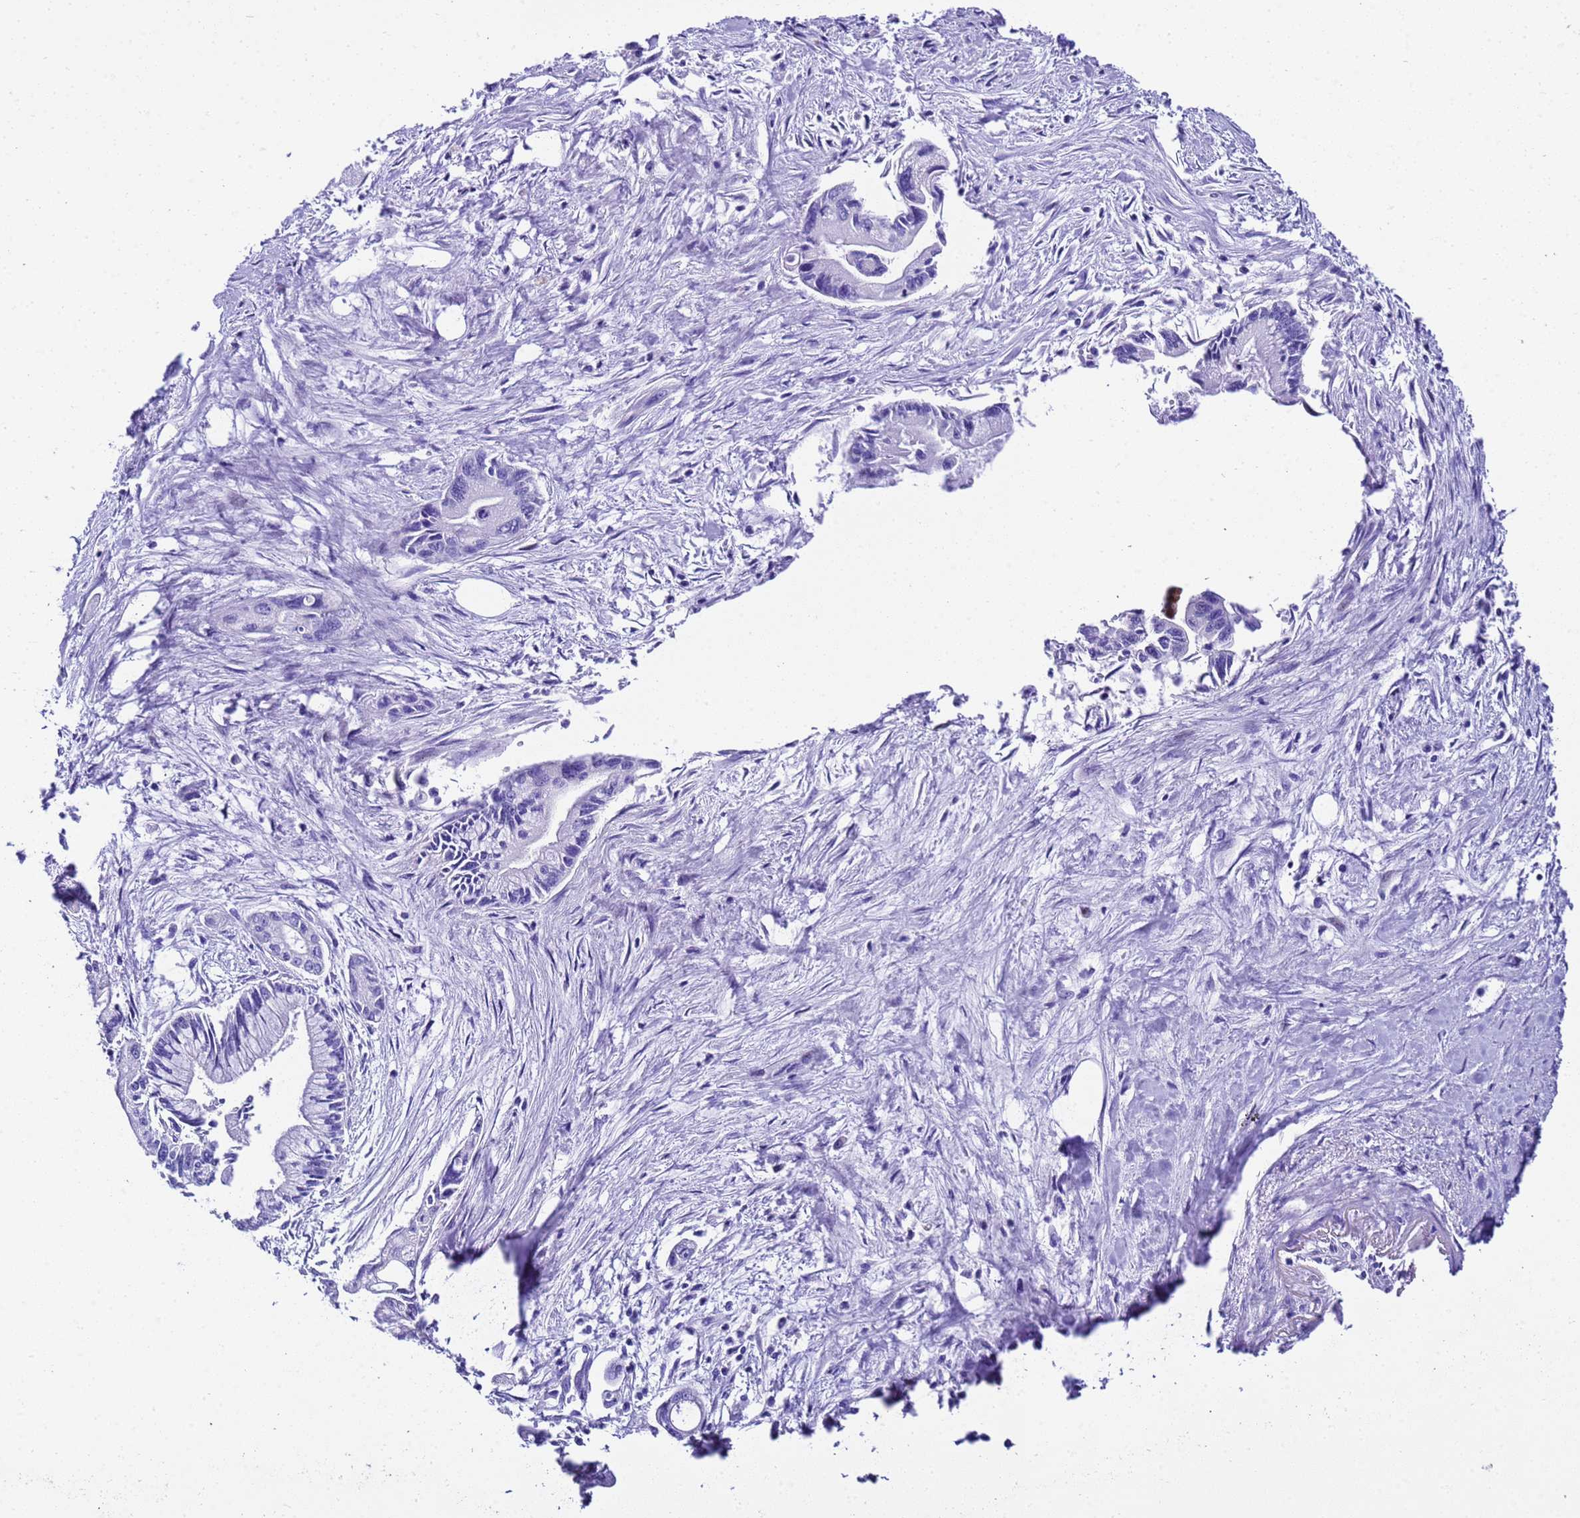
{"staining": {"intensity": "negative", "quantity": "none", "location": "none"}, "tissue": "pancreatic cancer", "cell_type": "Tumor cells", "image_type": "cancer", "snomed": [{"axis": "morphology", "description": "Adenocarcinoma, NOS"}, {"axis": "topography", "description": "Pancreas"}], "caption": "Pancreatic cancer (adenocarcinoma) stained for a protein using immunohistochemistry exhibits no expression tumor cells.", "gene": "UGT2B10", "patient": {"sex": "male", "age": 70}}